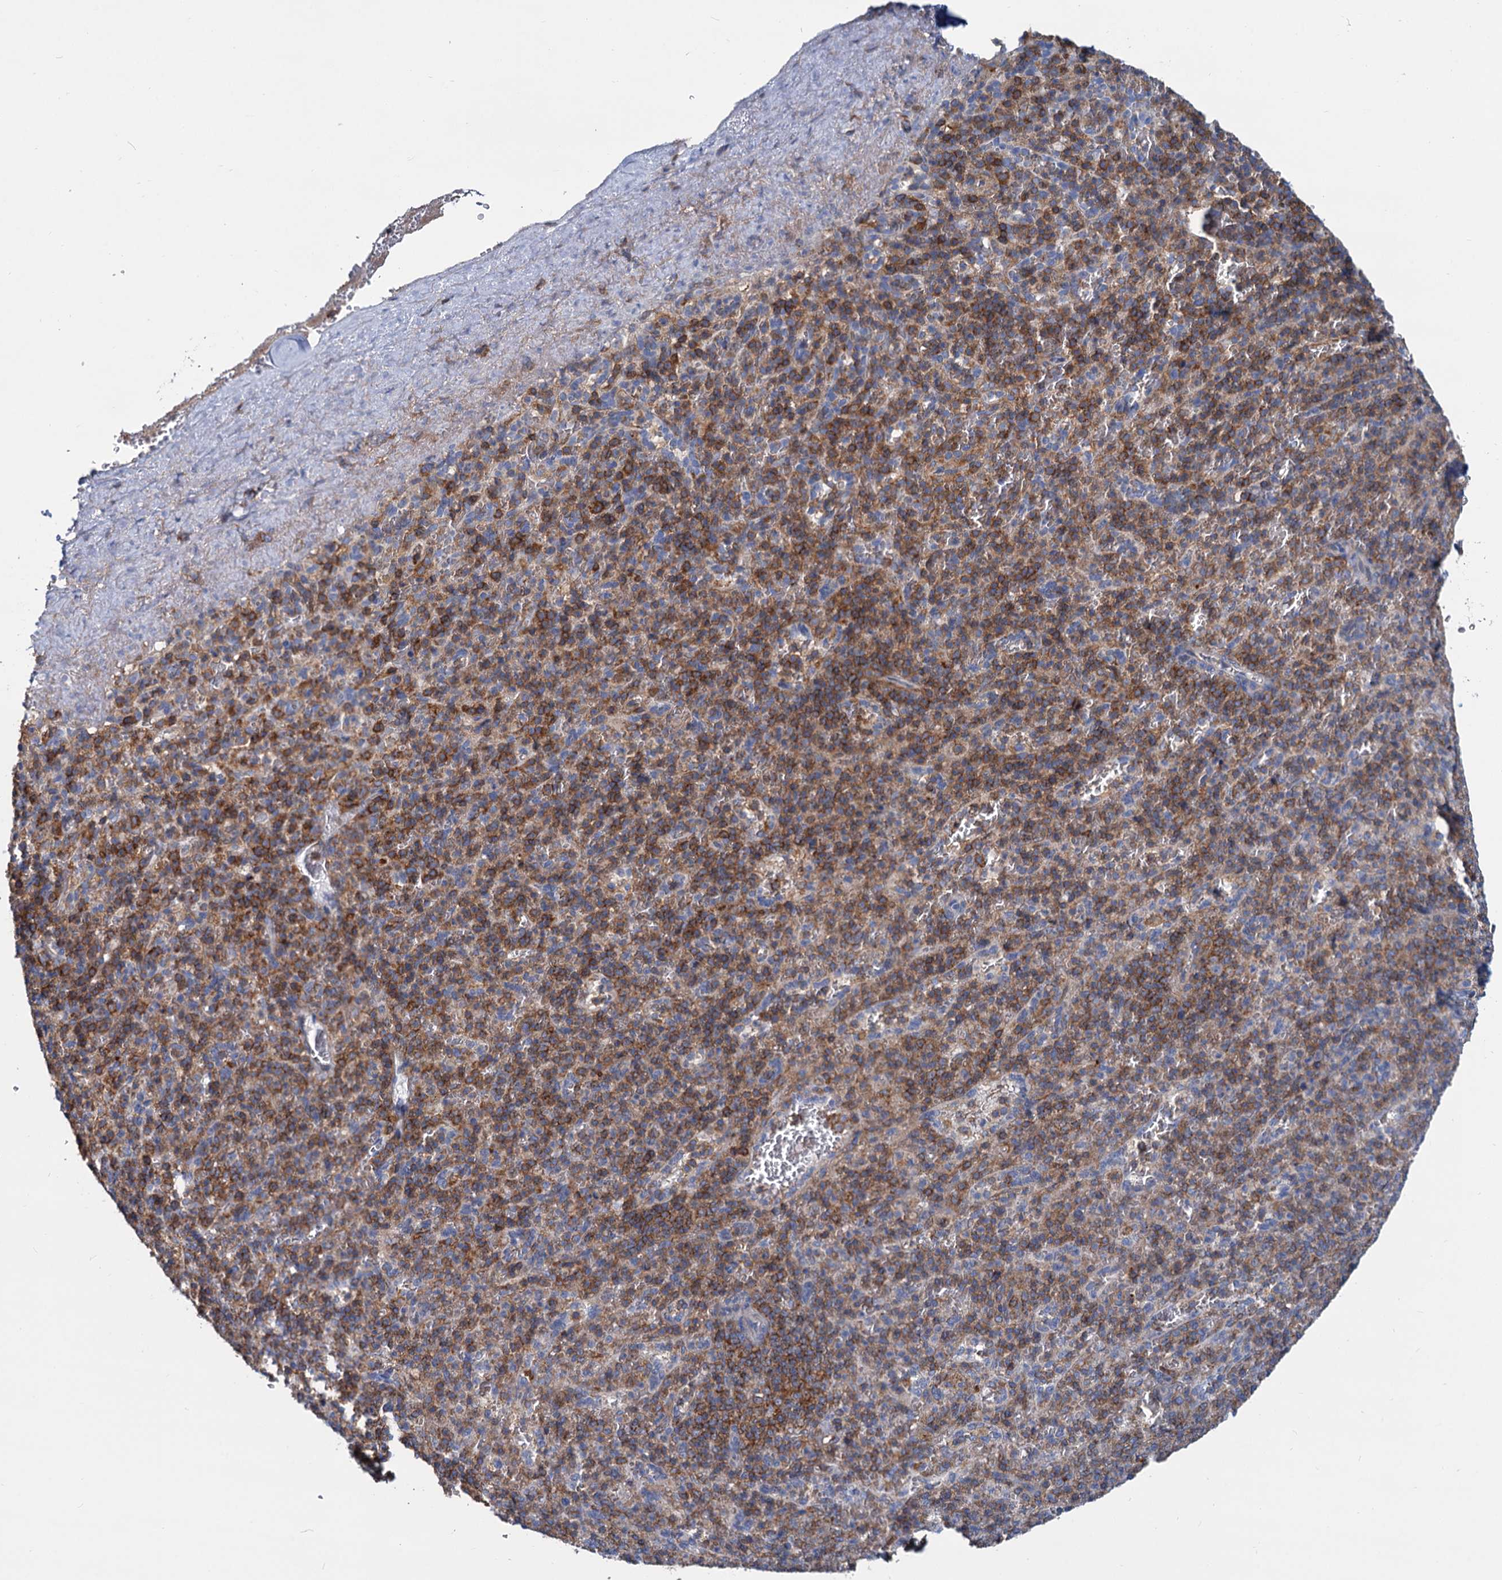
{"staining": {"intensity": "moderate", "quantity": "25%-75%", "location": "cytoplasmic/membranous"}, "tissue": "spleen", "cell_type": "Cells in red pulp", "image_type": "normal", "snomed": [{"axis": "morphology", "description": "Normal tissue, NOS"}, {"axis": "topography", "description": "Spleen"}], "caption": "DAB (3,3'-diaminobenzidine) immunohistochemical staining of unremarkable spleen exhibits moderate cytoplasmic/membranous protein positivity in about 25%-75% of cells in red pulp.", "gene": "LRCH4", "patient": {"sex": "male", "age": 82}}